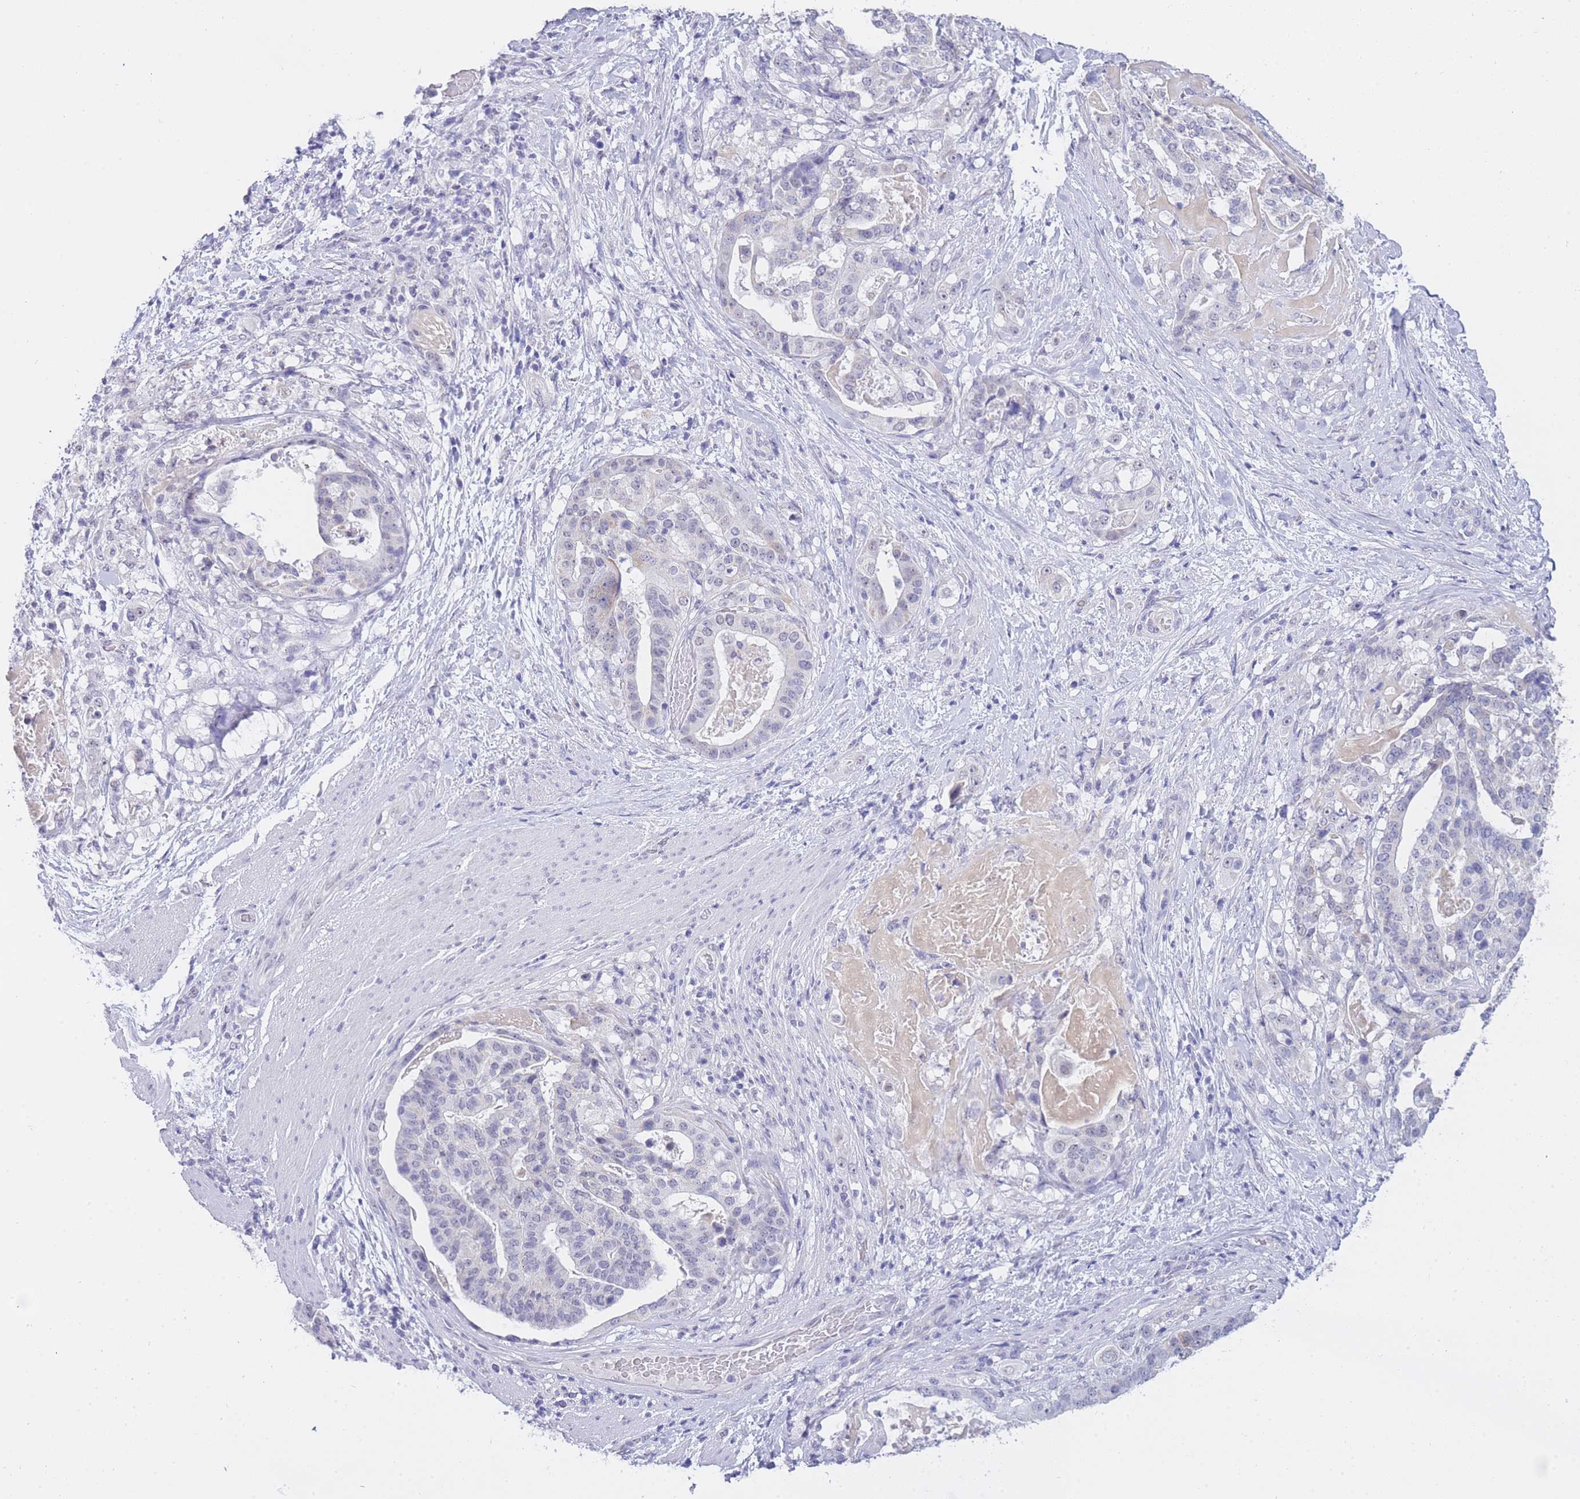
{"staining": {"intensity": "negative", "quantity": "none", "location": "none"}, "tissue": "stomach cancer", "cell_type": "Tumor cells", "image_type": "cancer", "snomed": [{"axis": "morphology", "description": "Adenocarcinoma, NOS"}, {"axis": "topography", "description": "Stomach"}], "caption": "A high-resolution micrograph shows immunohistochemistry staining of stomach cancer (adenocarcinoma), which demonstrates no significant expression in tumor cells.", "gene": "FRAT2", "patient": {"sex": "male", "age": 48}}